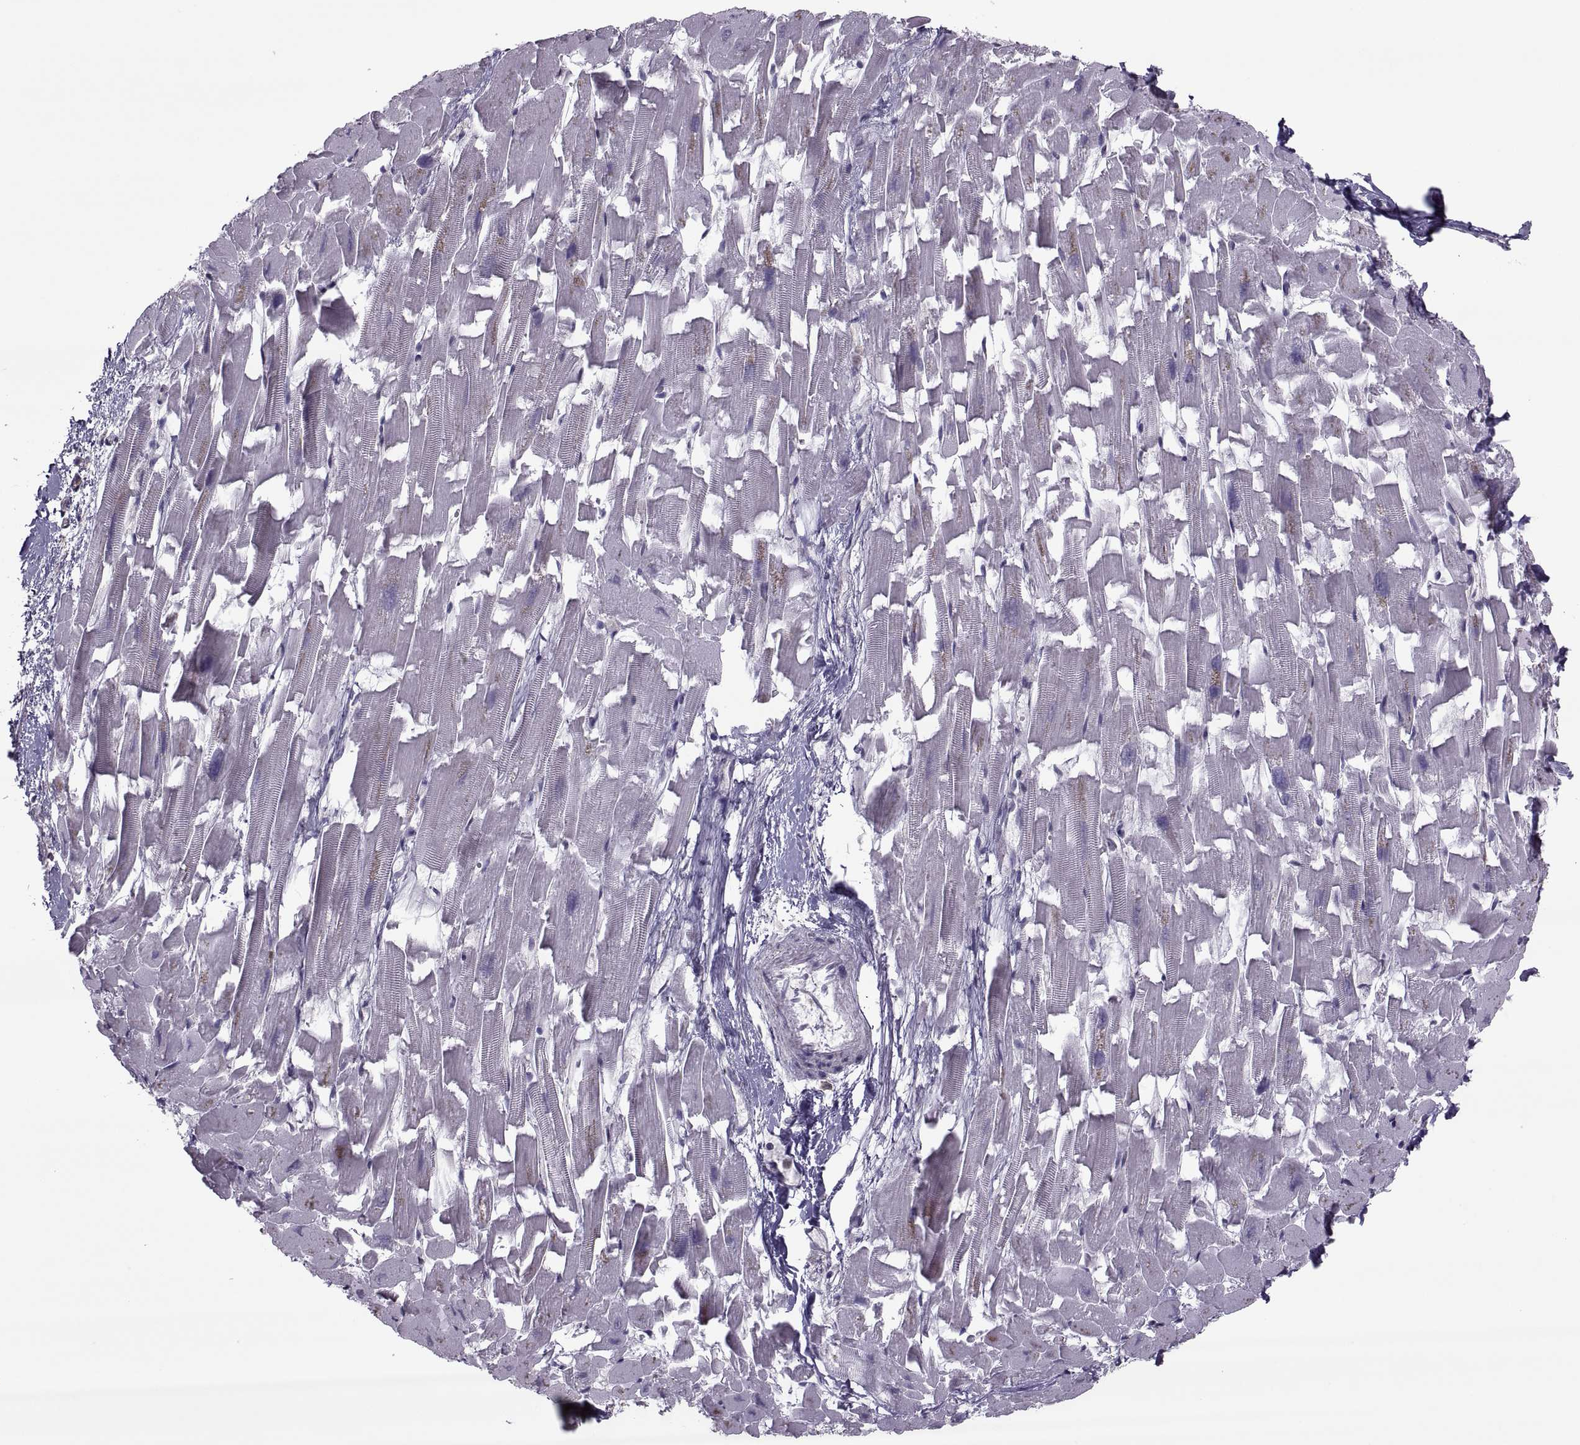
{"staining": {"intensity": "negative", "quantity": "none", "location": "none"}, "tissue": "heart muscle", "cell_type": "Cardiomyocytes", "image_type": "normal", "snomed": [{"axis": "morphology", "description": "Normal tissue, NOS"}, {"axis": "topography", "description": "Heart"}], "caption": "Human heart muscle stained for a protein using immunohistochemistry (IHC) displays no positivity in cardiomyocytes.", "gene": "ODF3", "patient": {"sex": "female", "age": 64}}